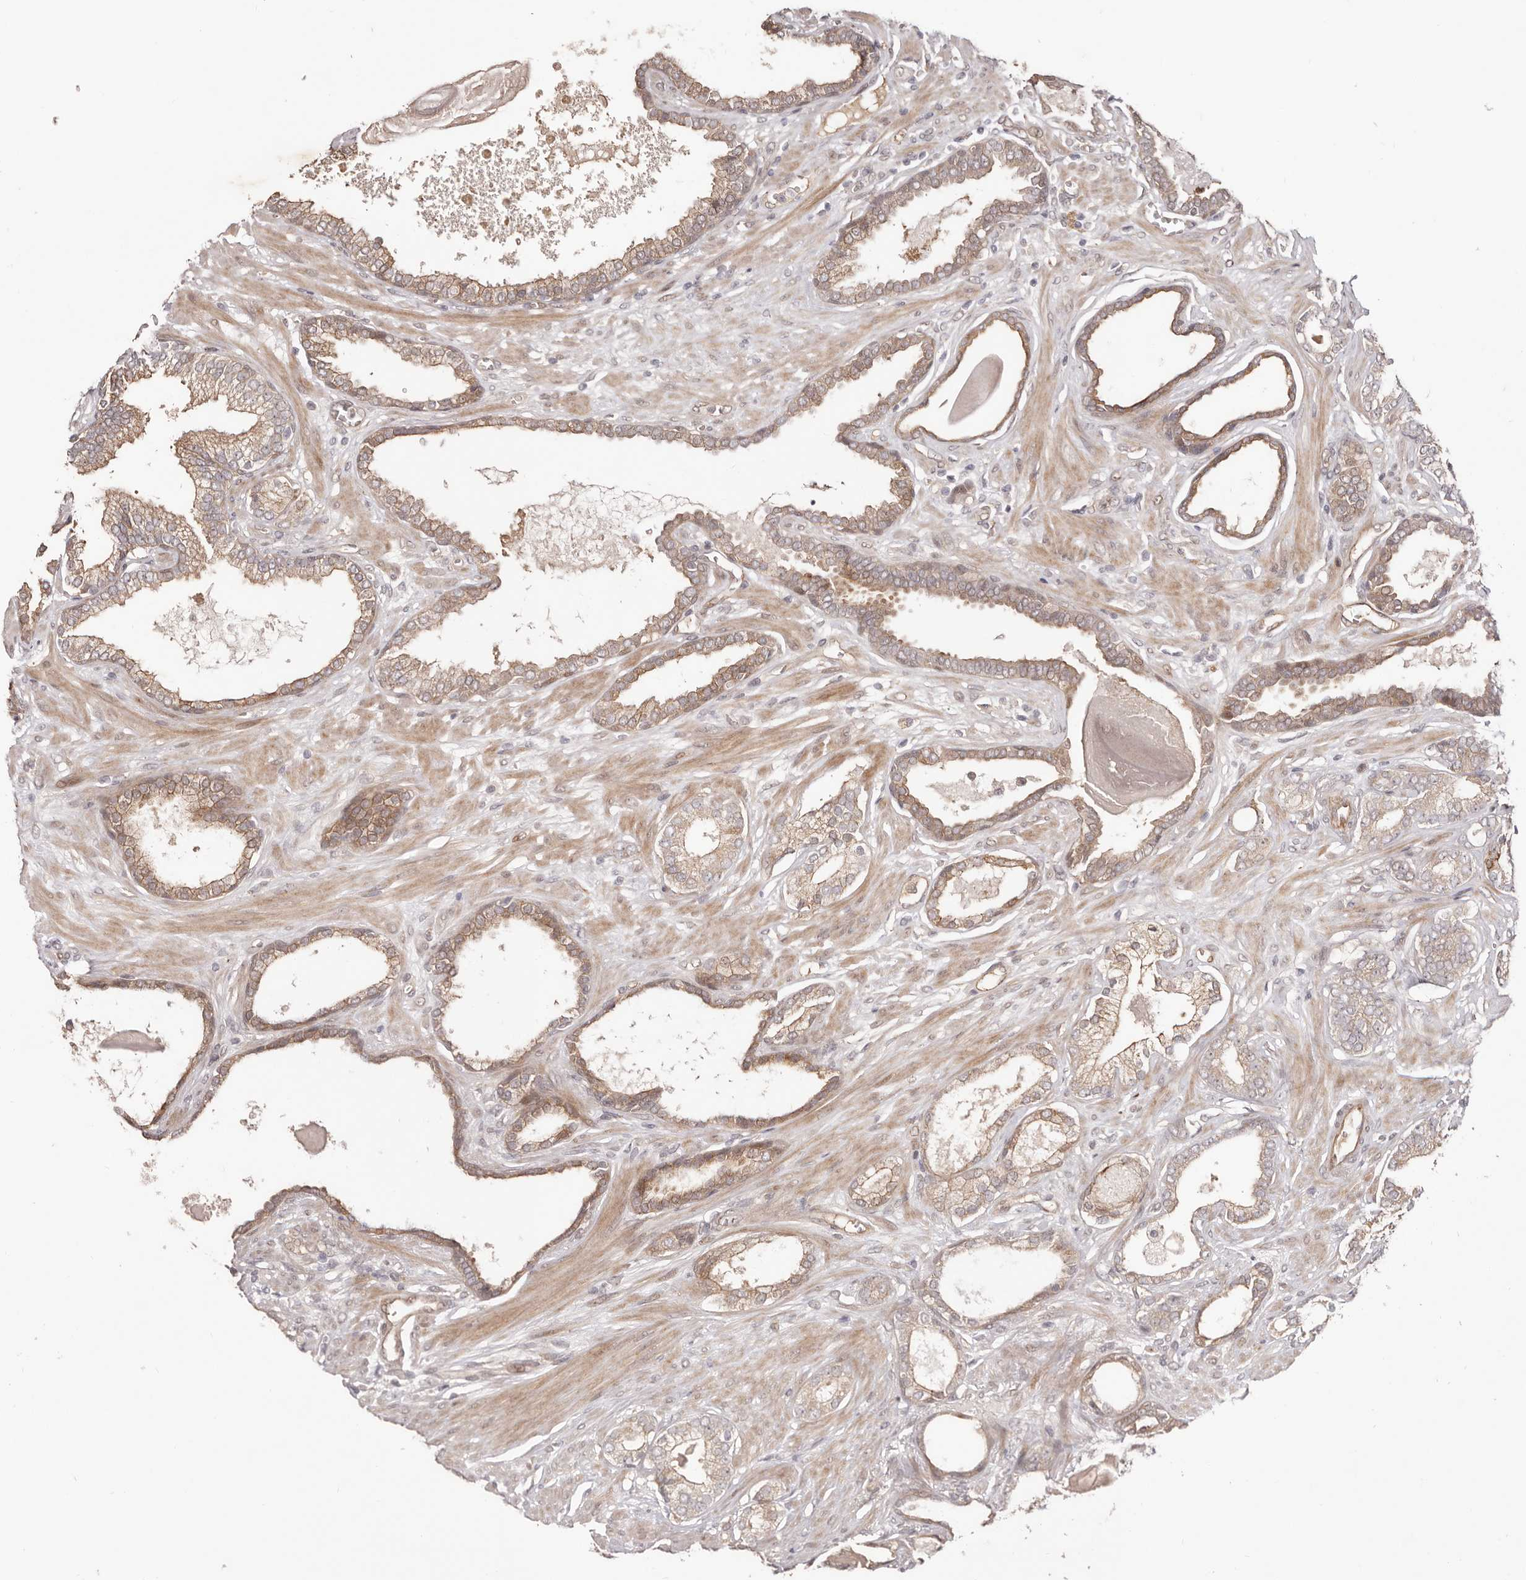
{"staining": {"intensity": "weak", "quantity": ">75%", "location": "cytoplasmic/membranous"}, "tissue": "prostate cancer", "cell_type": "Tumor cells", "image_type": "cancer", "snomed": [{"axis": "morphology", "description": "Adenocarcinoma, Low grade"}, {"axis": "topography", "description": "Prostate"}], "caption": "An image of prostate cancer (low-grade adenocarcinoma) stained for a protein displays weak cytoplasmic/membranous brown staining in tumor cells.", "gene": "EGR3", "patient": {"sex": "male", "age": 70}}